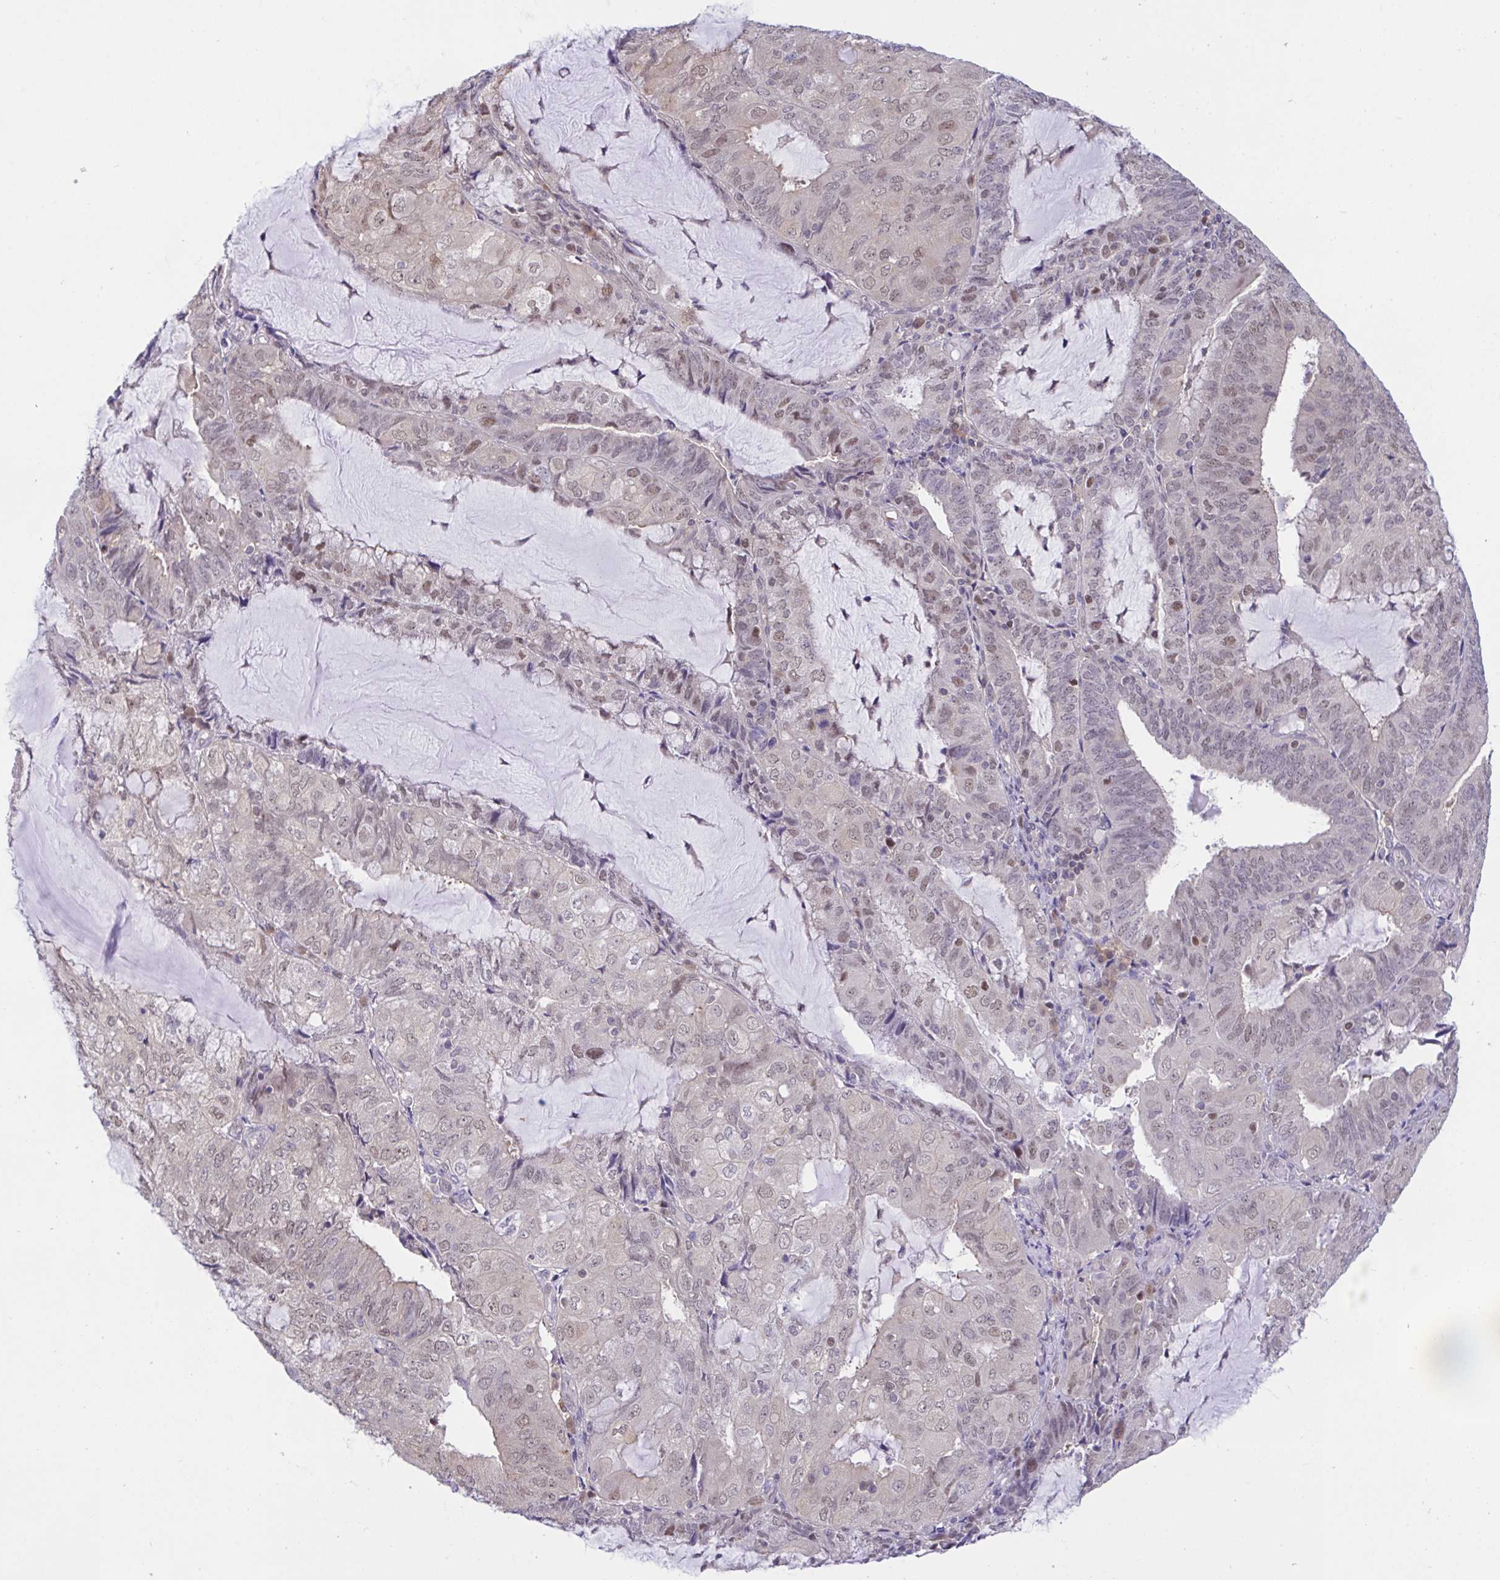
{"staining": {"intensity": "moderate", "quantity": "<25%", "location": "nuclear"}, "tissue": "endometrial cancer", "cell_type": "Tumor cells", "image_type": "cancer", "snomed": [{"axis": "morphology", "description": "Adenocarcinoma, NOS"}, {"axis": "topography", "description": "Endometrium"}], "caption": "IHC staining of adenocarcinoma (endometrial), which displays low levels of moderate nuclear staining in about <25% of tumor cells indicating moderate nuclear protein expression. The staining was performed using DAB (brown) for protein detection and nuclei were counterstained in hematoxylin (blue).", "gene": "ZNF444", "patient": {"sex": "female", "age": 81}}